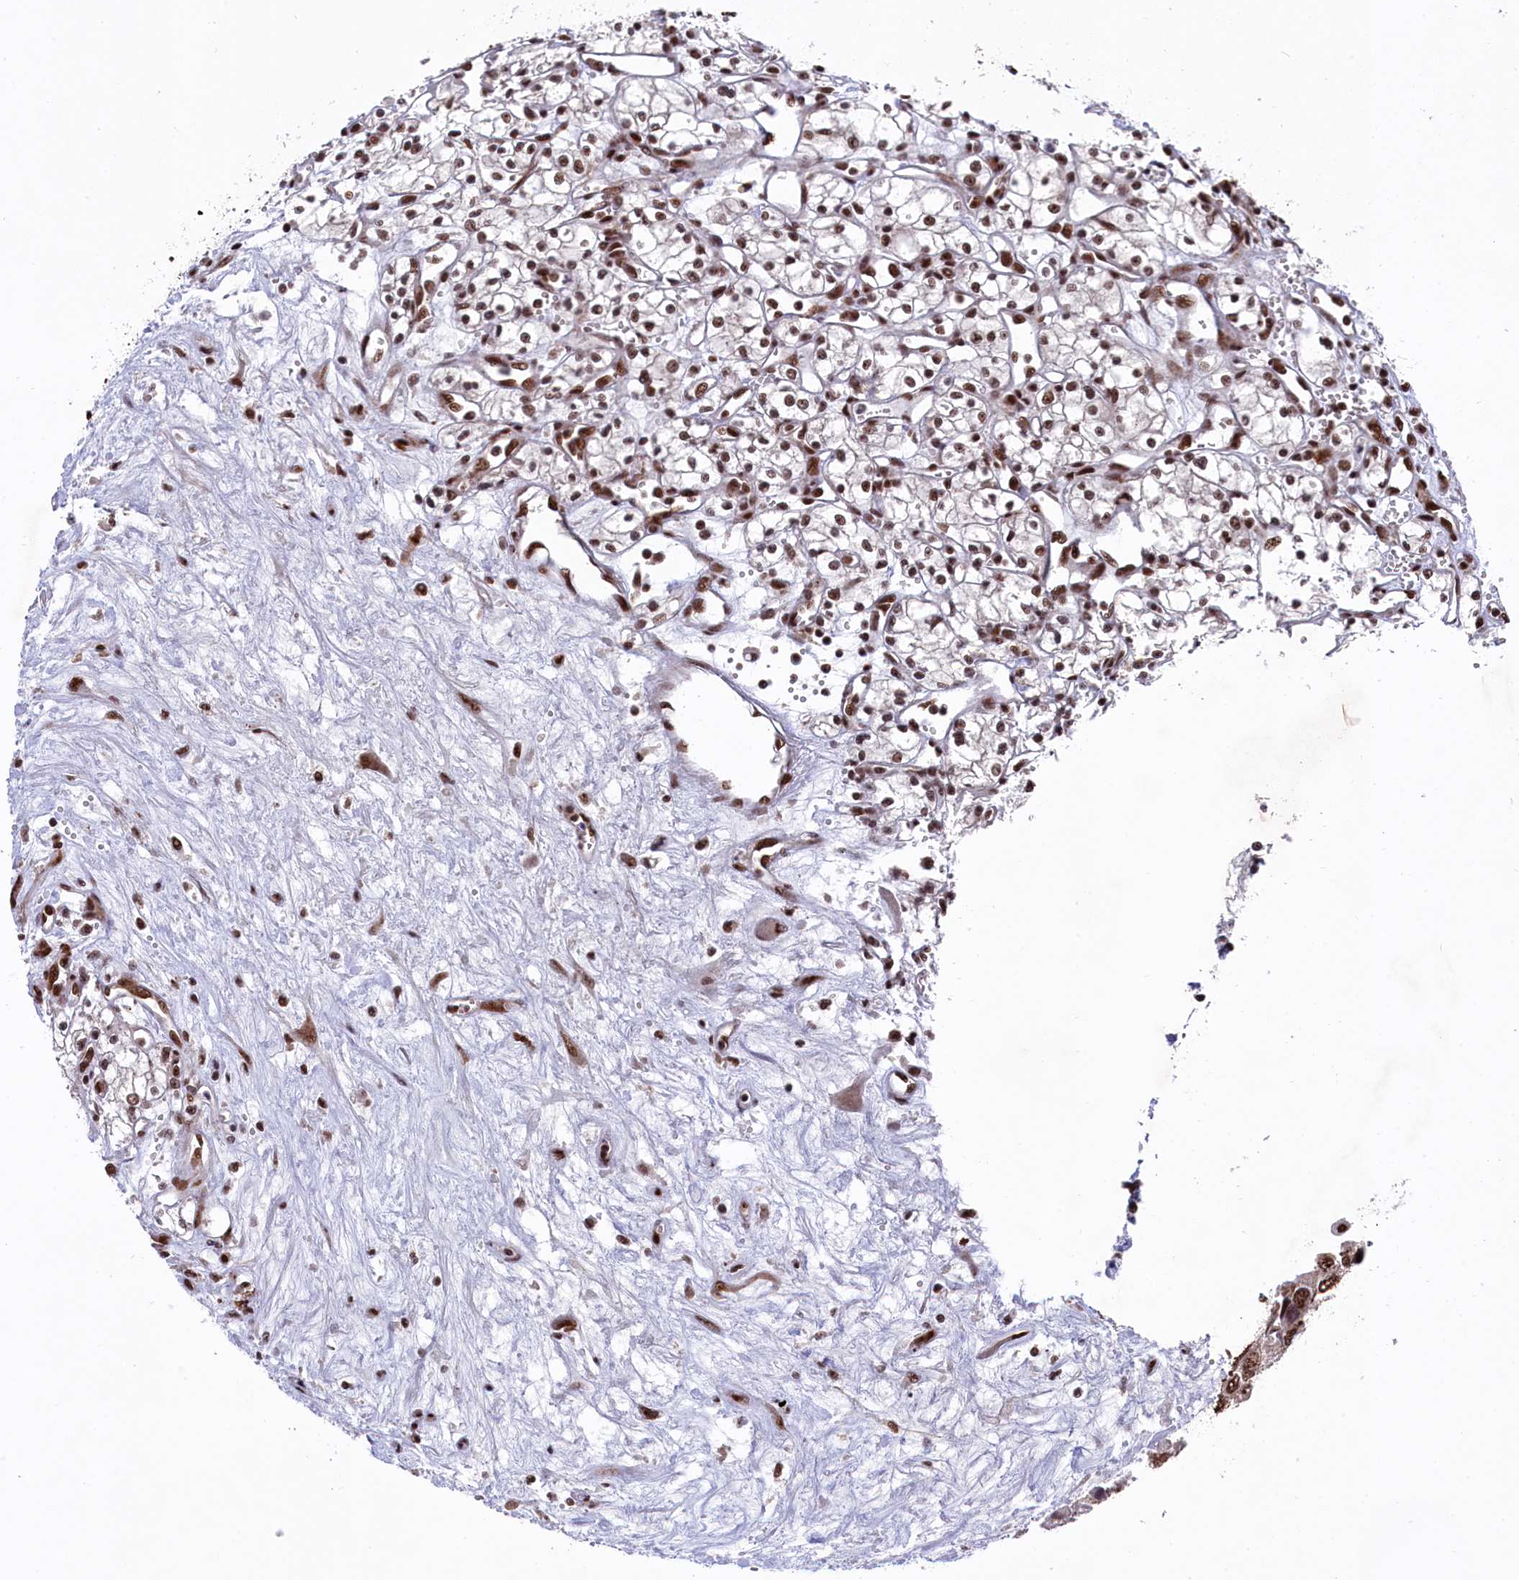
{"staining": {"intensity": "moderate", "quantity": ">75%", "location": "nuclear"}, "tissue": "renal cancer", "cell_type": "Tumor cells", "image_type": "cancer", "snomed": [{"axis": "morphology", "description": "Adenocarcinoma, NOS"}, {"axis": "topography", "description": "Kidney"}], "caption": "A brown stain labels moderate nuclear positivity of a protein in renal cancer (adenocarcinoma) tumor cells.", "gene": "PRPF31", "patient": {"sex": "male", "age": 59}}